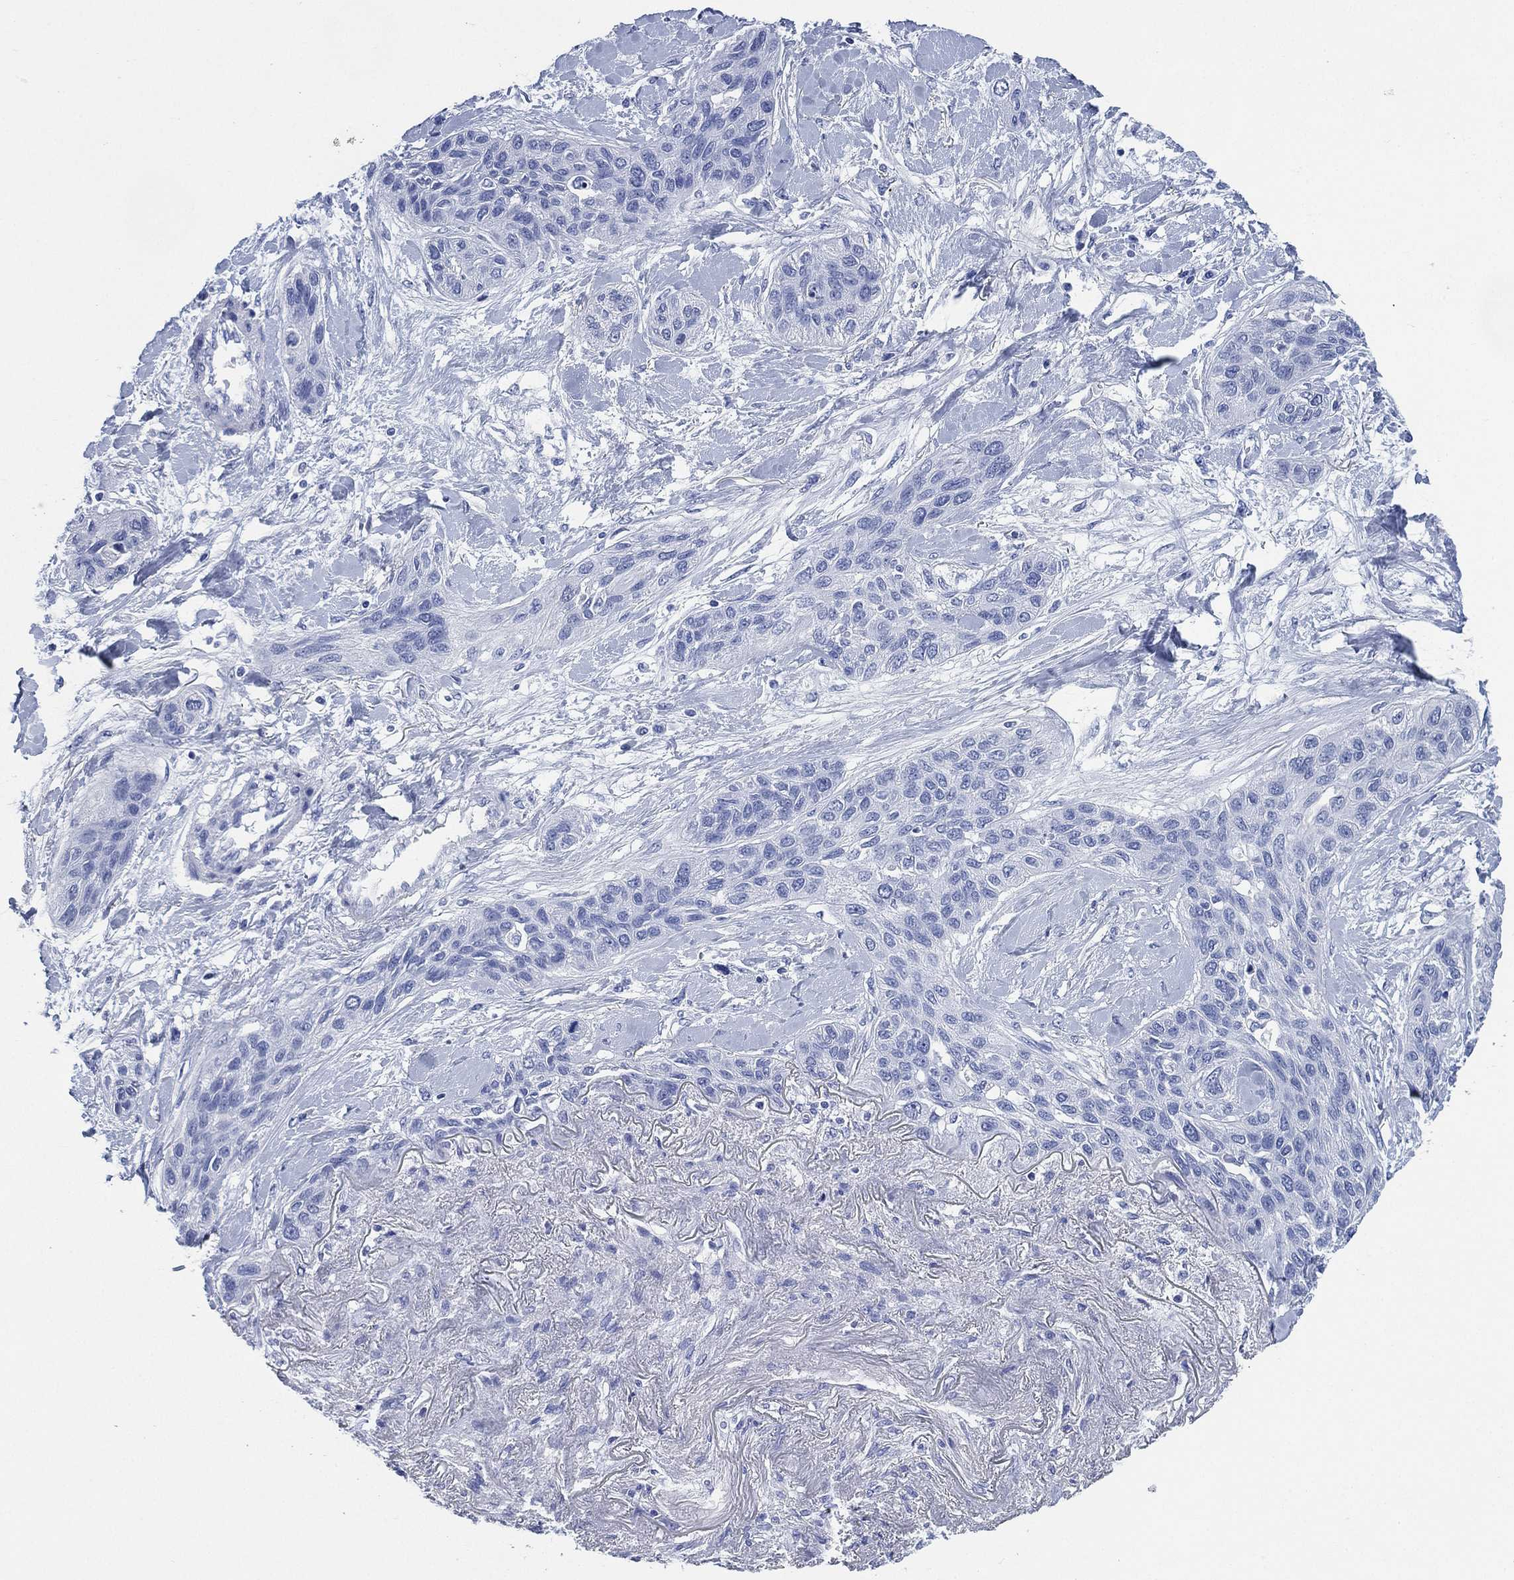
{"staining": {"intensity": "negative", "quantity": "none", "location": "none"}, "tissue": "lung cancer", "cell_type": "Tumor cells", "image_type": "cancer", "snomed": [{"axis": "morphology", "description": "Squamous cell carcinoma, NOS"}, {"axis": "topography", "description": "Lung"}], "caption": "This is an immunohistochemistry (IHC) micrograph of lung cancer. There is no staining in tumor cells.", "gene": "SIGLECL1", "patient": {"sex": "female", "age": 70}}